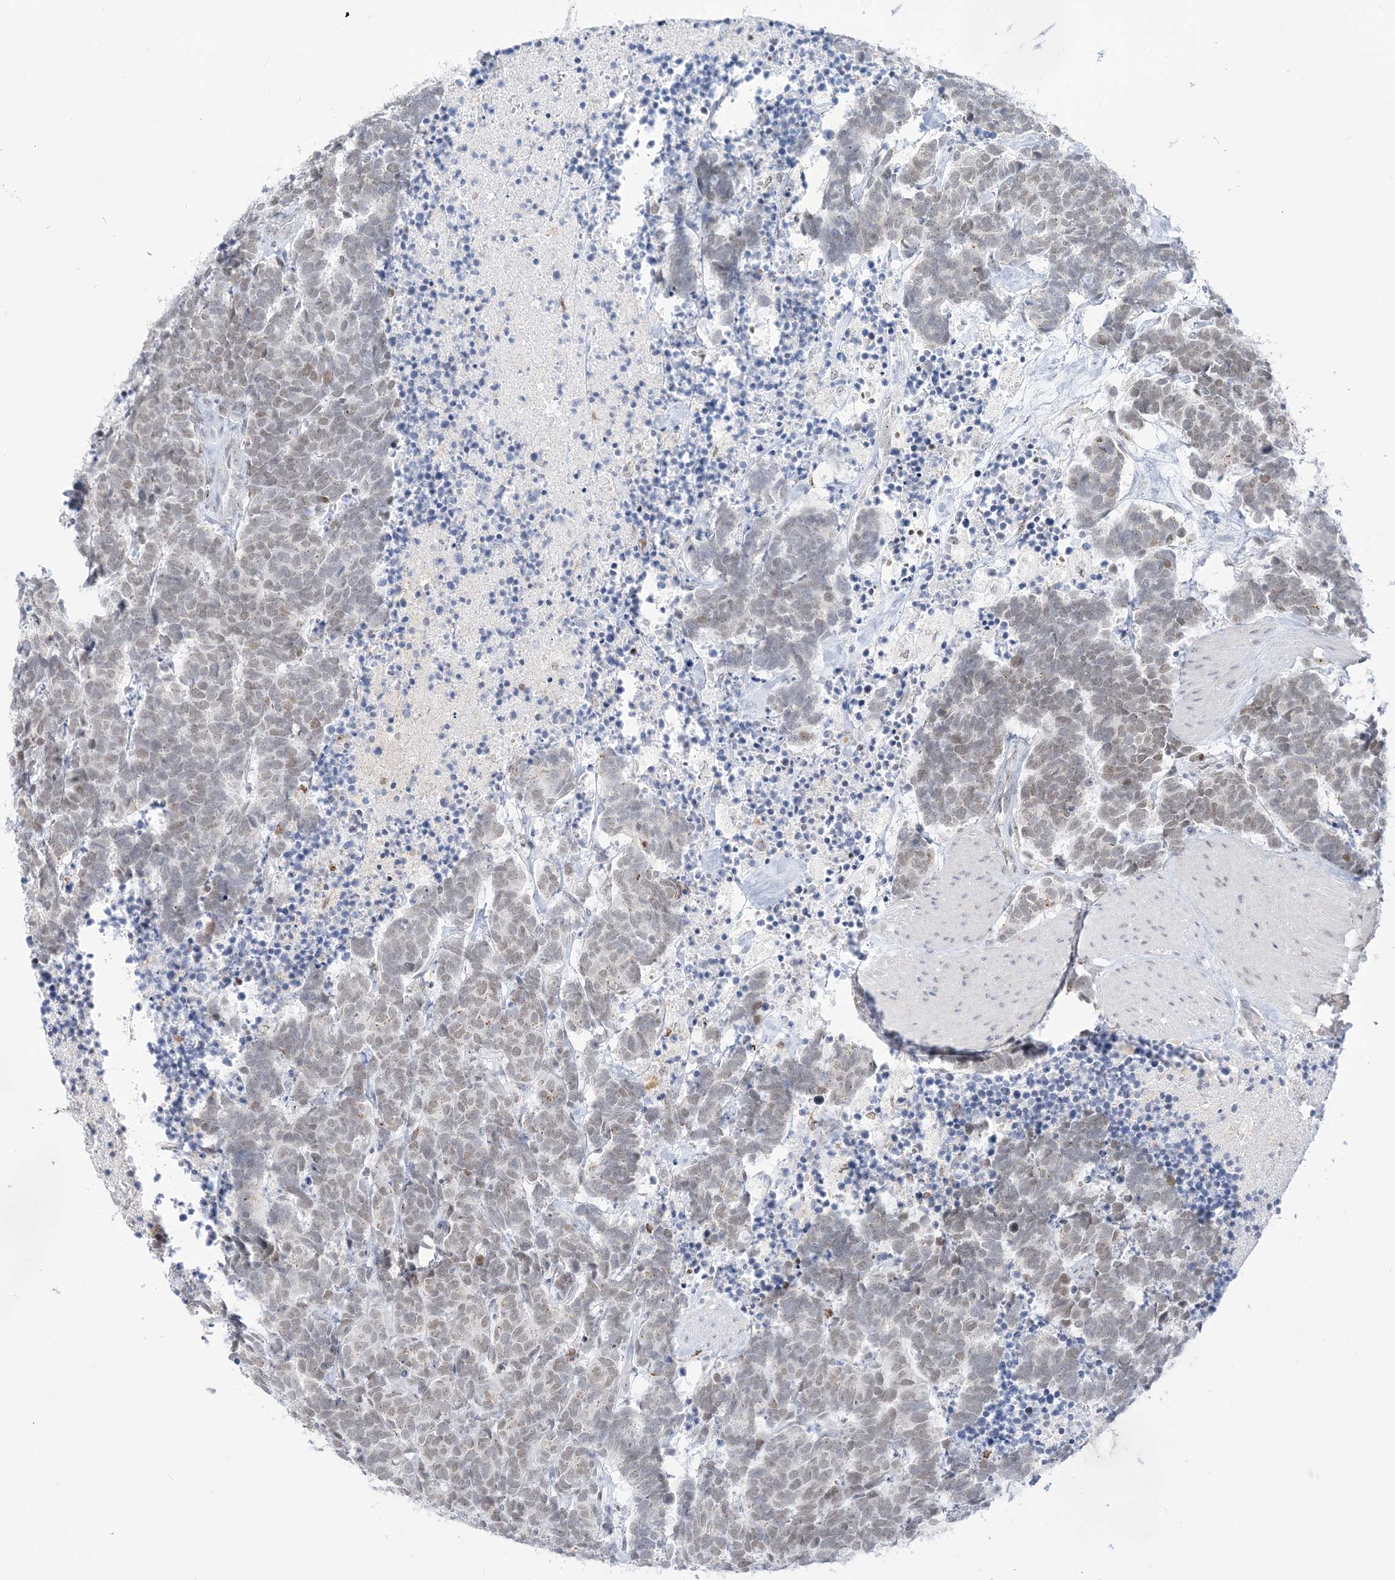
{"staining": {"intensity": "weak", "quantity": ">75%", "location": "nuclear"}, "tissue": "carcinoid", "cell_type": "Tumor cells", "image_type": "cancer", "snomed": [{"axis": "morphology", "description": "Carcinoma, NOS"}, {"axis": "morphology", "description": "Carcinoid, malignant, NOS"}, {"axis": "topography", "description": "Urinary bladder"}], "caption": "A histopathology image showing weak nuclear expression in approximately >75% of tumor cells in carcinoid, as visualized by brown immunohistochemical staining.", "gene": "DDX21", "patient": {"sex": "male", "age": 57}}